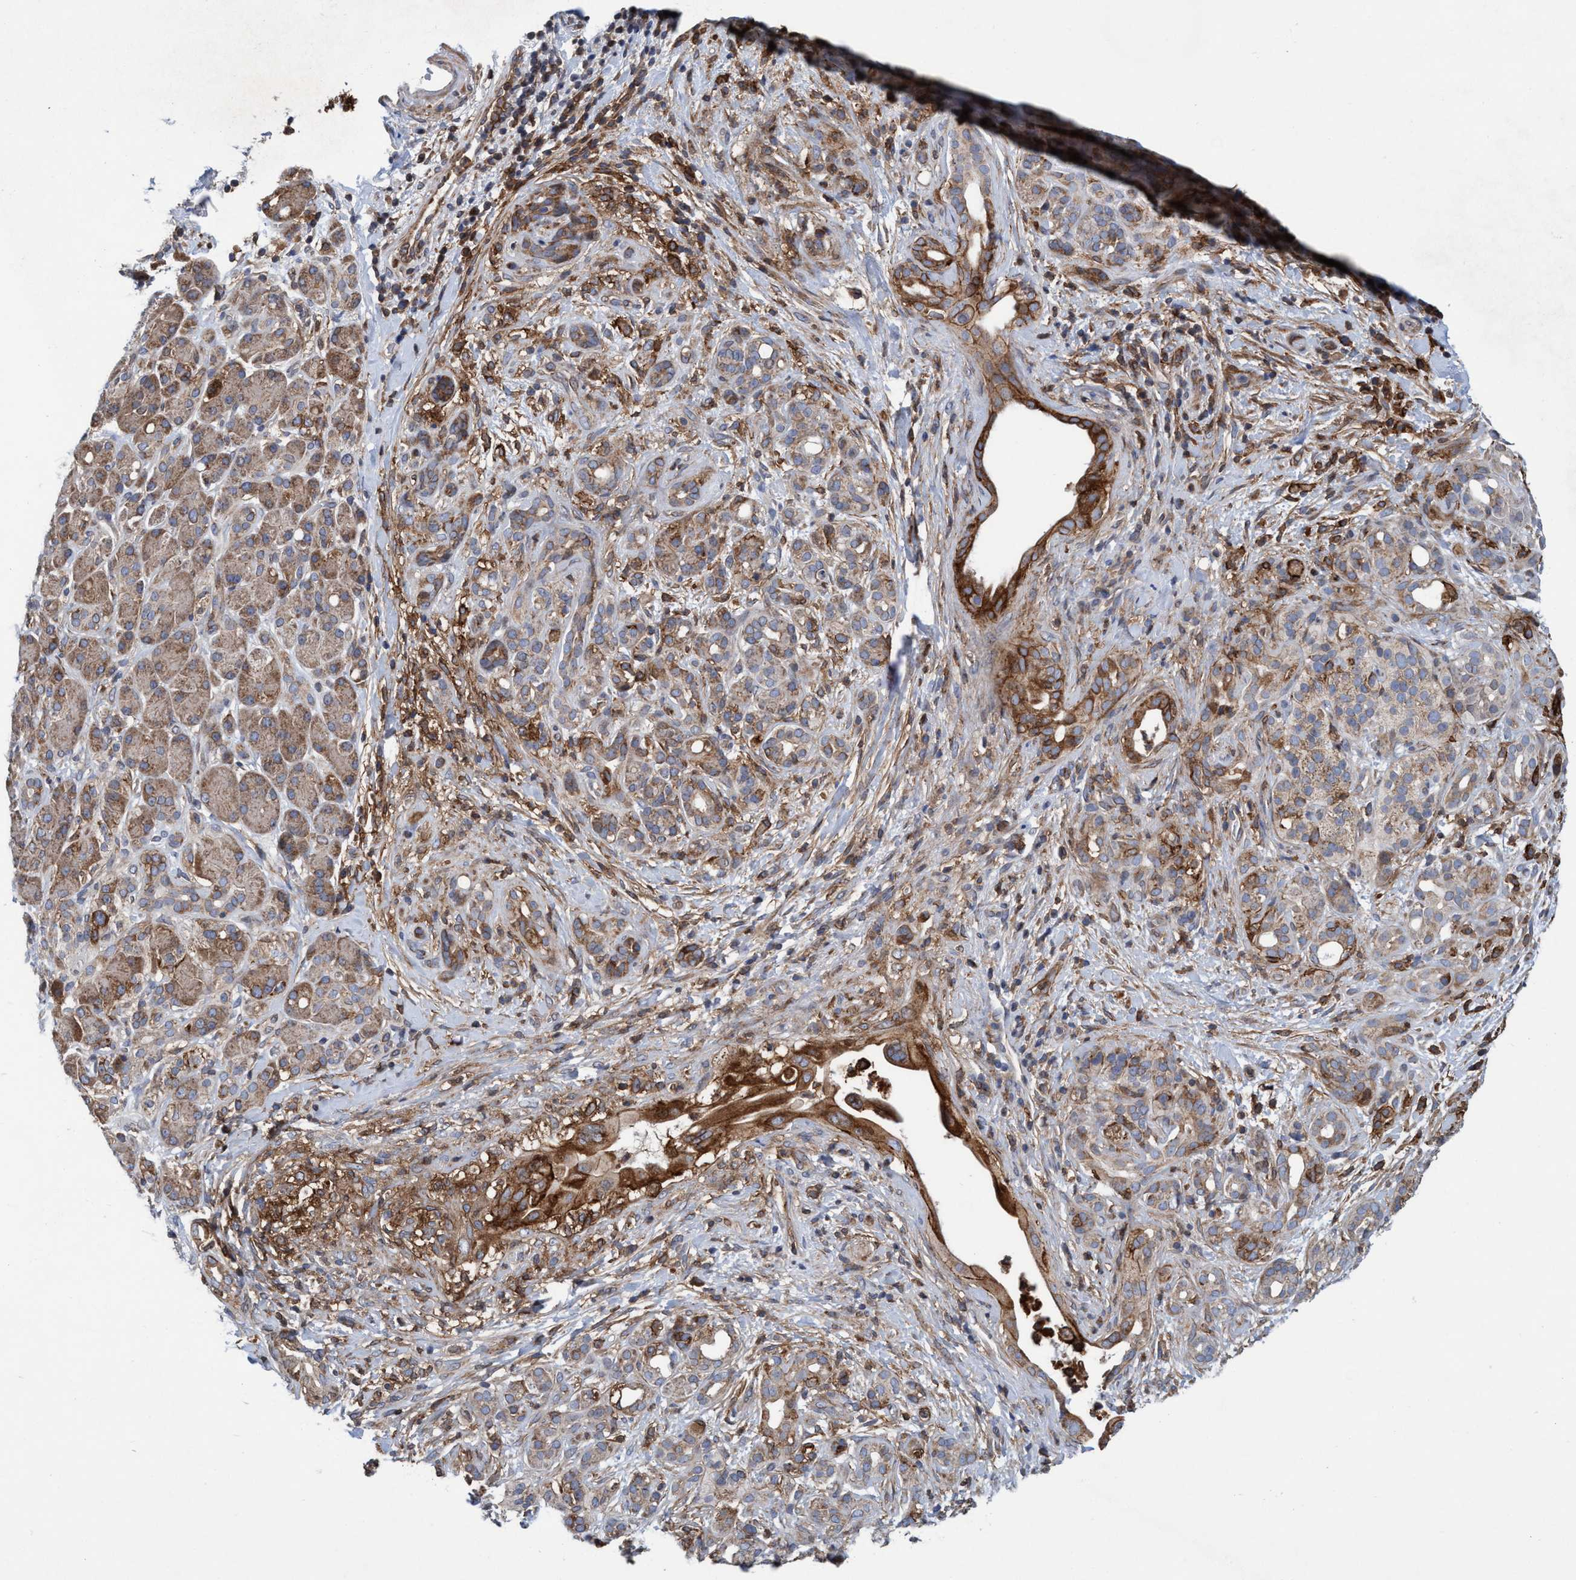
{"staining": {"intensity": "moderate", "quantity": "<25%", "location": "cytoplasmic/membranous"}, "tissue": "pancreatic cancer", "cell_type": "Tumor cells", "image_type": "cancer", "snomed": [{"axis": "morphology", "description": "Adenocarcinoma, NOS"}, {"axis": "topography", "description": "Pancreas"}], "caption": "DAB (3,3'-diaminobenzidine) immunohistochemical staining of pancreatic cancer (adenocarcinoma) reveals moderate cytoplasmic/membranous protein staining in about <25% of tumor cells.", "gene": "SLC16A3", "patient": {"sex": "male", "age": 55}}